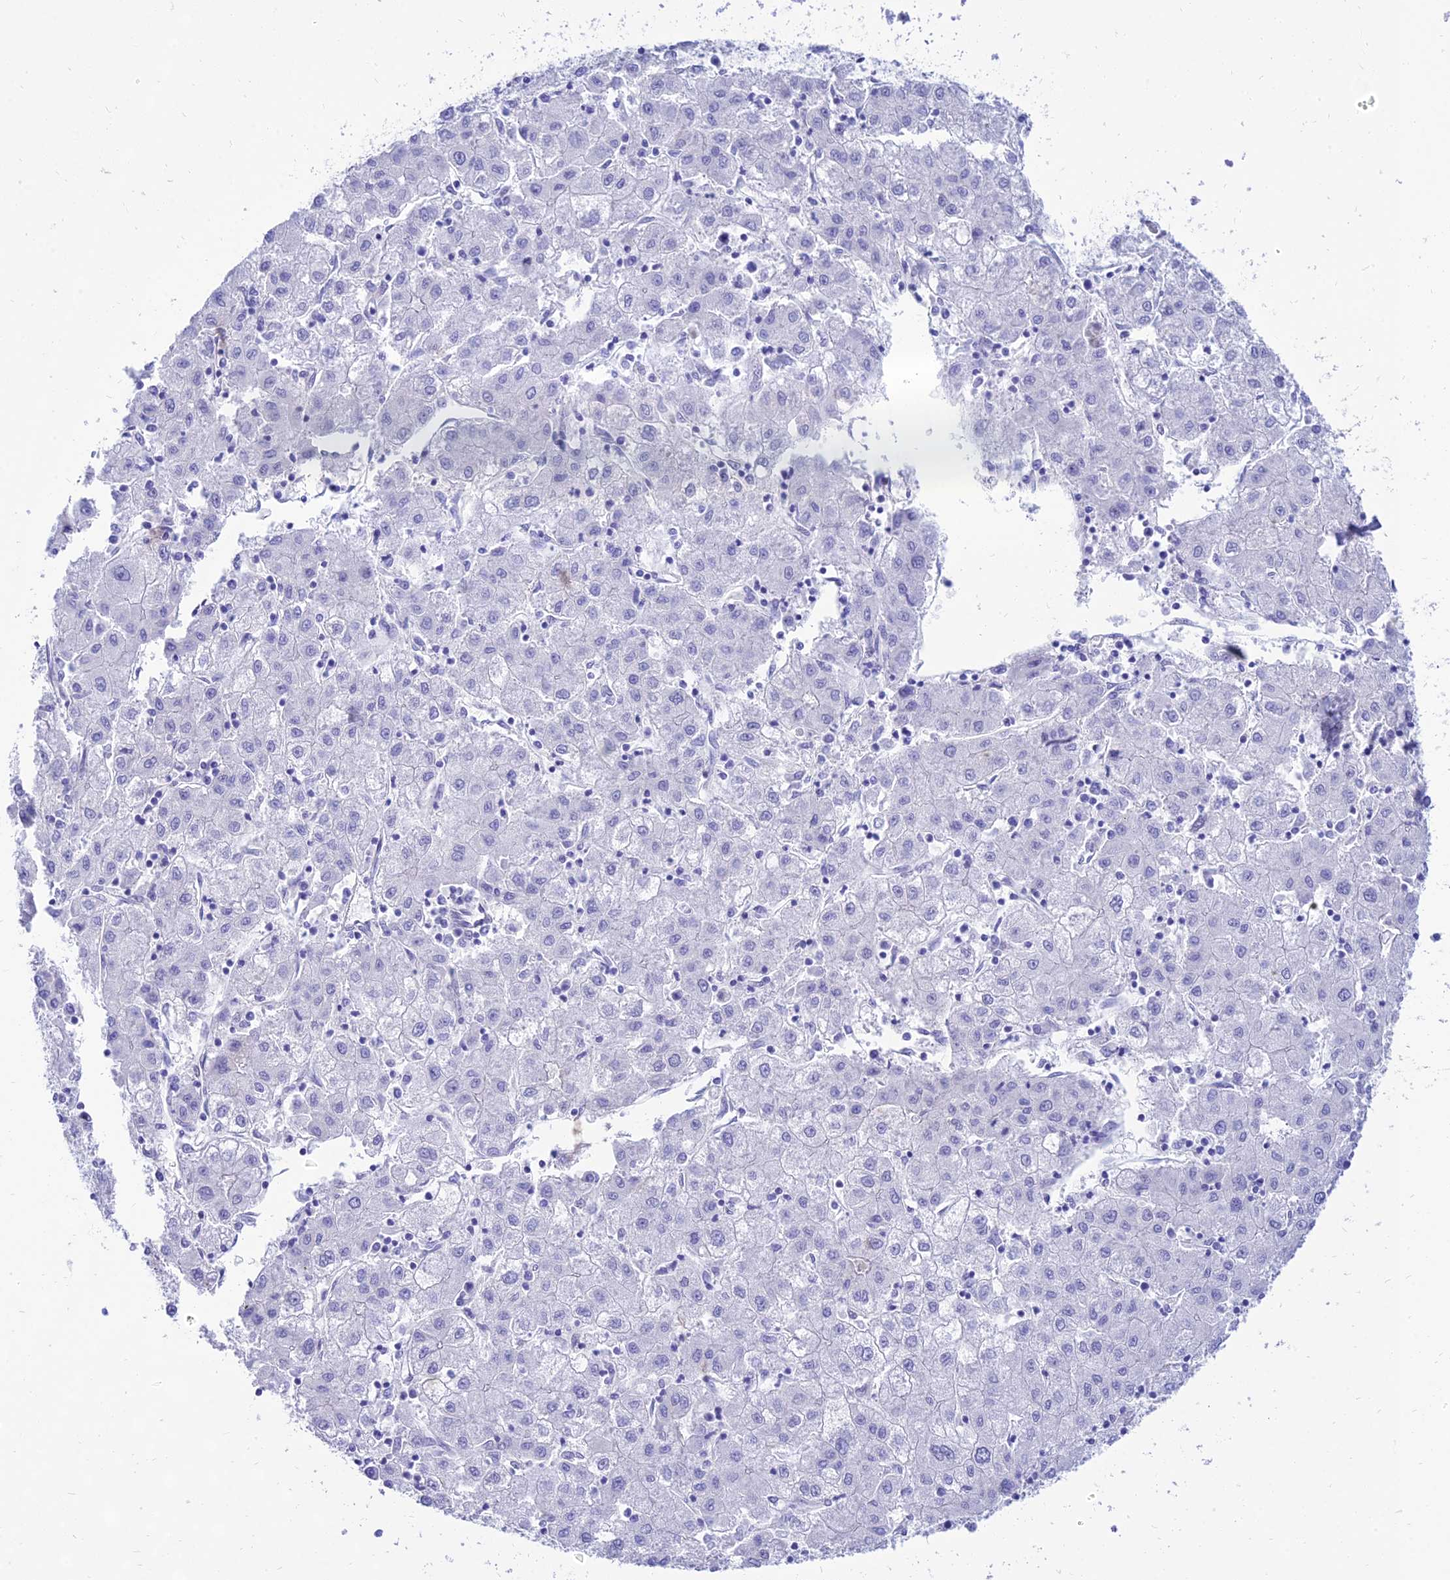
{"staining": {"intensity": "negative", "quantity": "none", "location": "none"}, "tissue": "liver cancer", "cell_type": "Tumor cells", "image_type": "cancer", "snomed": [{"axis": "morphology", "description": "Carcinoma, Hepatocellular, NOS"}, {"axis": "topography", "description": "Liver"}], "caption": "This micrograph is of liver hepatocellular carcinoma stained with immunohistochemistry to label a protein in brown with the nuclei are counter-stained blue. There is no positivity in tumor cells.", "gene": "TAC3", "patient": {"sex": "male", "age": 72}}